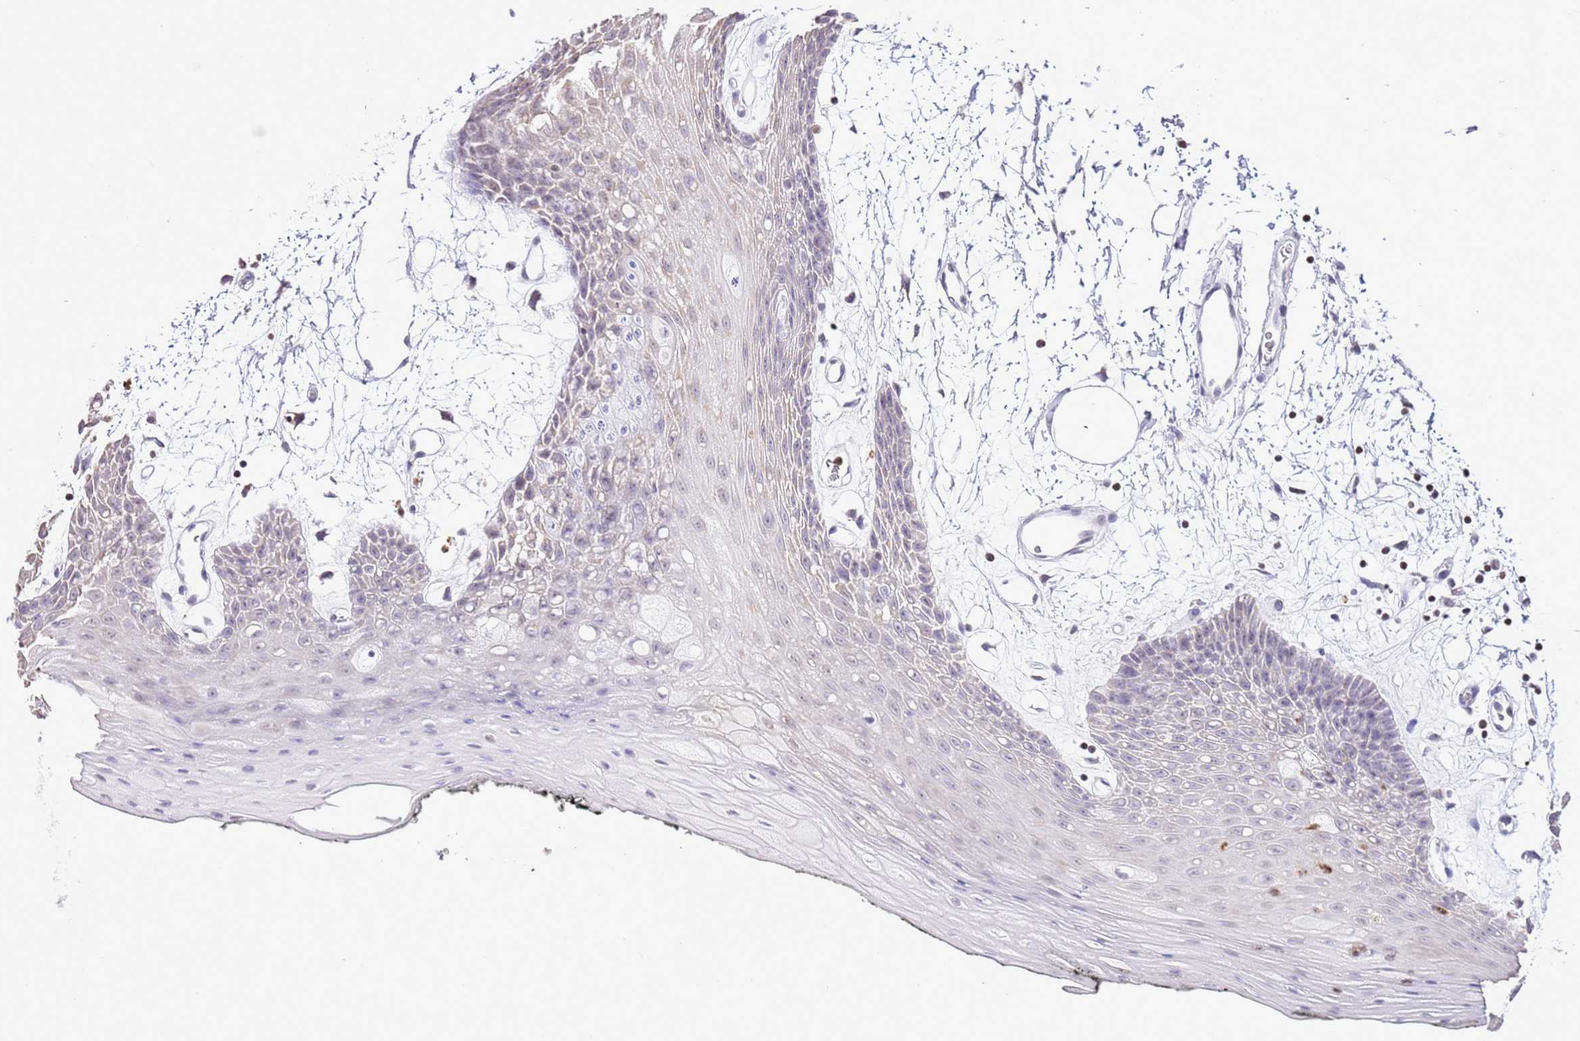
{"staining": {"intensity": "weak", "quantity": "<25%", "location": "cytoplasmic/membranous"}, "tissue": "oral mucosa", "cell_type": "Squamous epithelial cells", "image_type": "normal", "snomed": [{"axis": "morphology", "description": "Normal tissue, NOS"}, {"axis": "topography", "description": "Oral tissue"}, {"axis": "topography", "description": "Tounge, NOS"}], "caption": "Immunohistochemical staining of unremarkable oral mucosa demonstrates no significant staining in squamous epithelial cells. Brightfield microscopy of IHC stained with DAB (brown) and hematoxylin (blue), captured at high magnification.", "gene": "PRR15", "patient": {"sex": "female", "age": 59}}